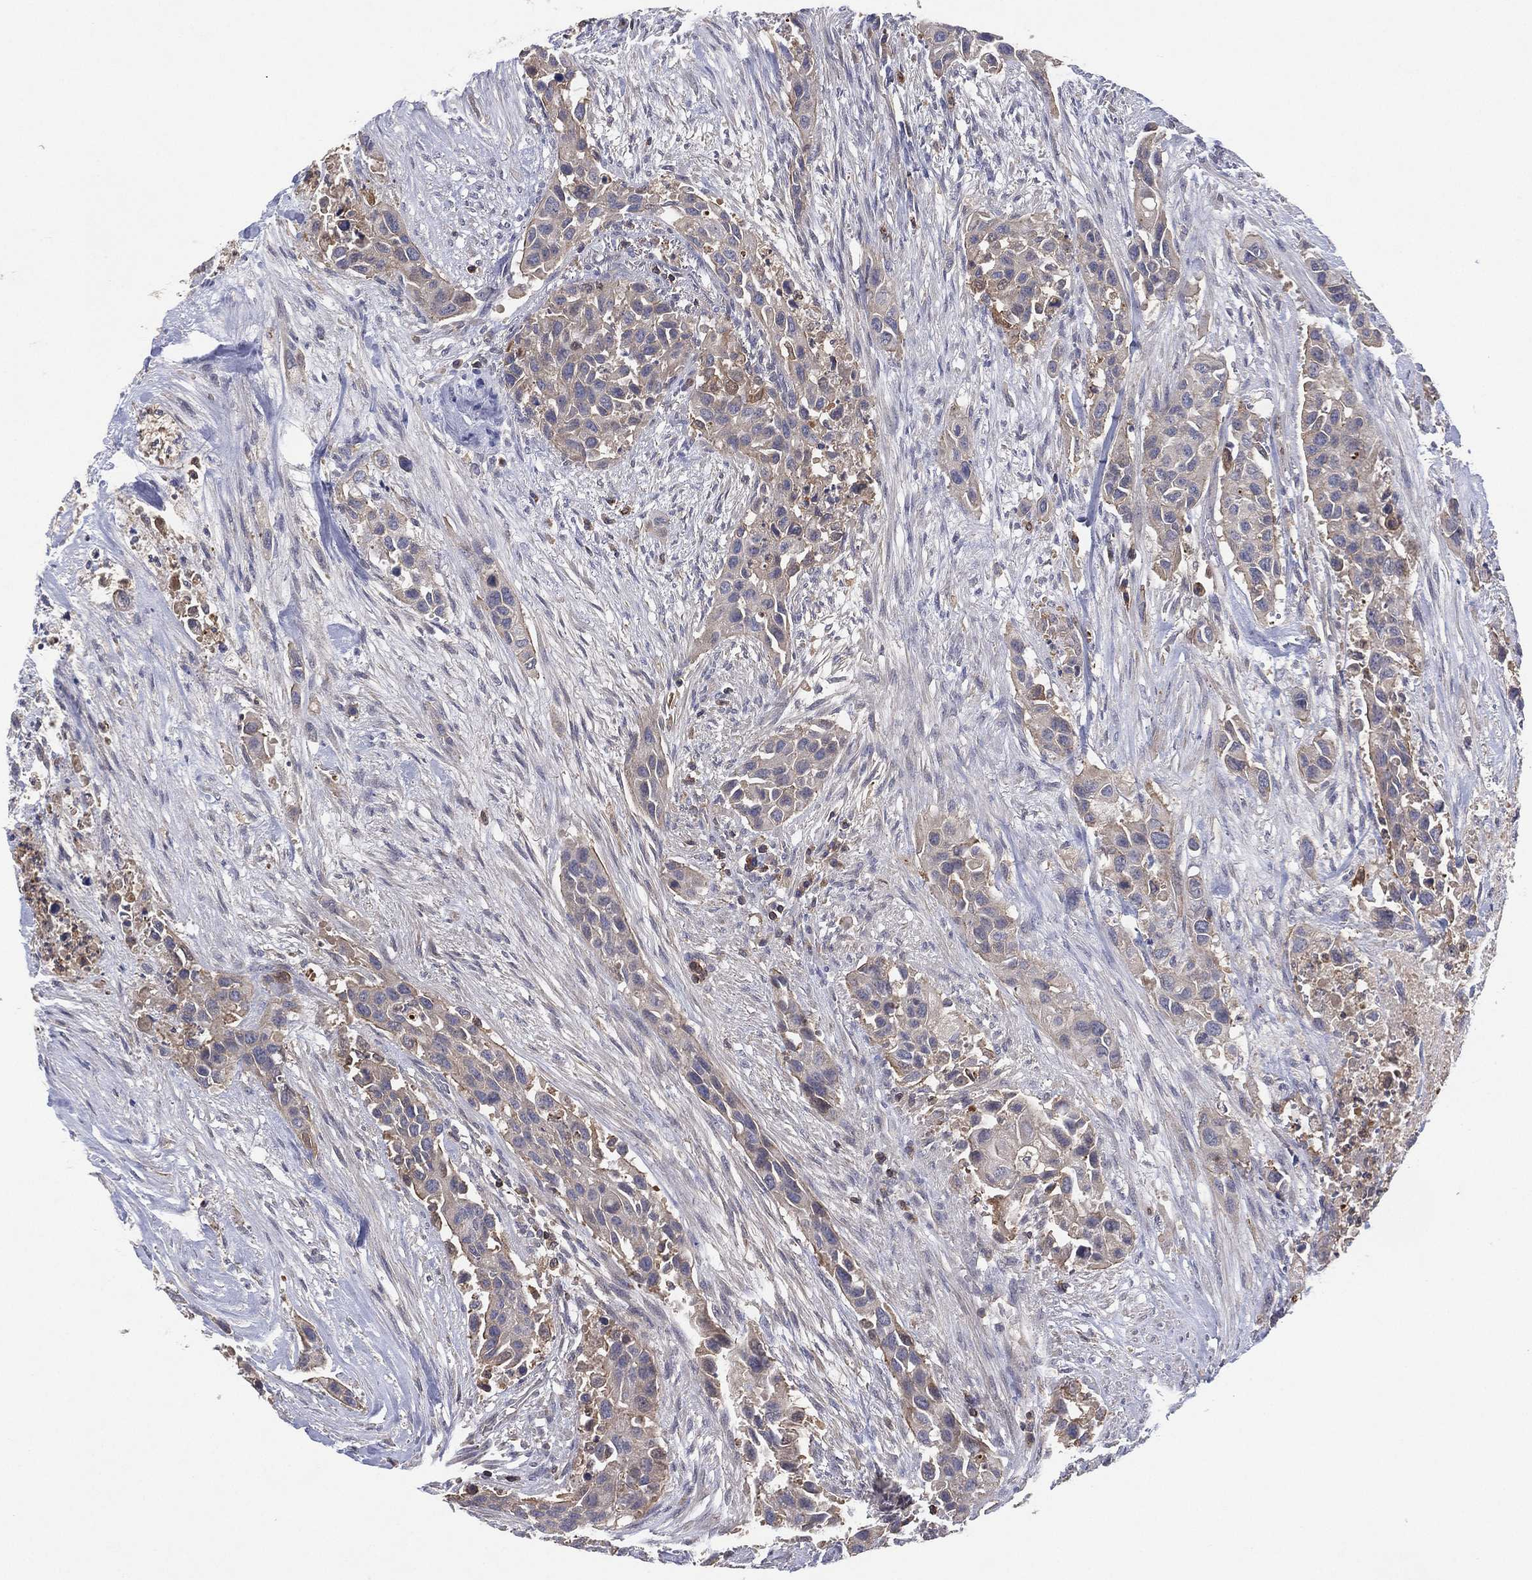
{"staining": {"intensity": "negative", "quantity": "none", "location": "none"}, "tissue": "urothelial cancer", "cell_type": "Tumor cells", "image_type": "cancer", "snomed": [{"axis": "morphology", "description": "Urothelial carcinoma, High grade"}, {"axis": "topography", "description": "Urinary bladder"}], "caption": "Immunohistochemistry (IHC) micrograph of neoplastic tissue: human urothelial cancer stained with DAB exhibits no significant protein staining in tumor cells.", "gene": "DOCK8", "patient": {"sex": "female", "age": 73}}